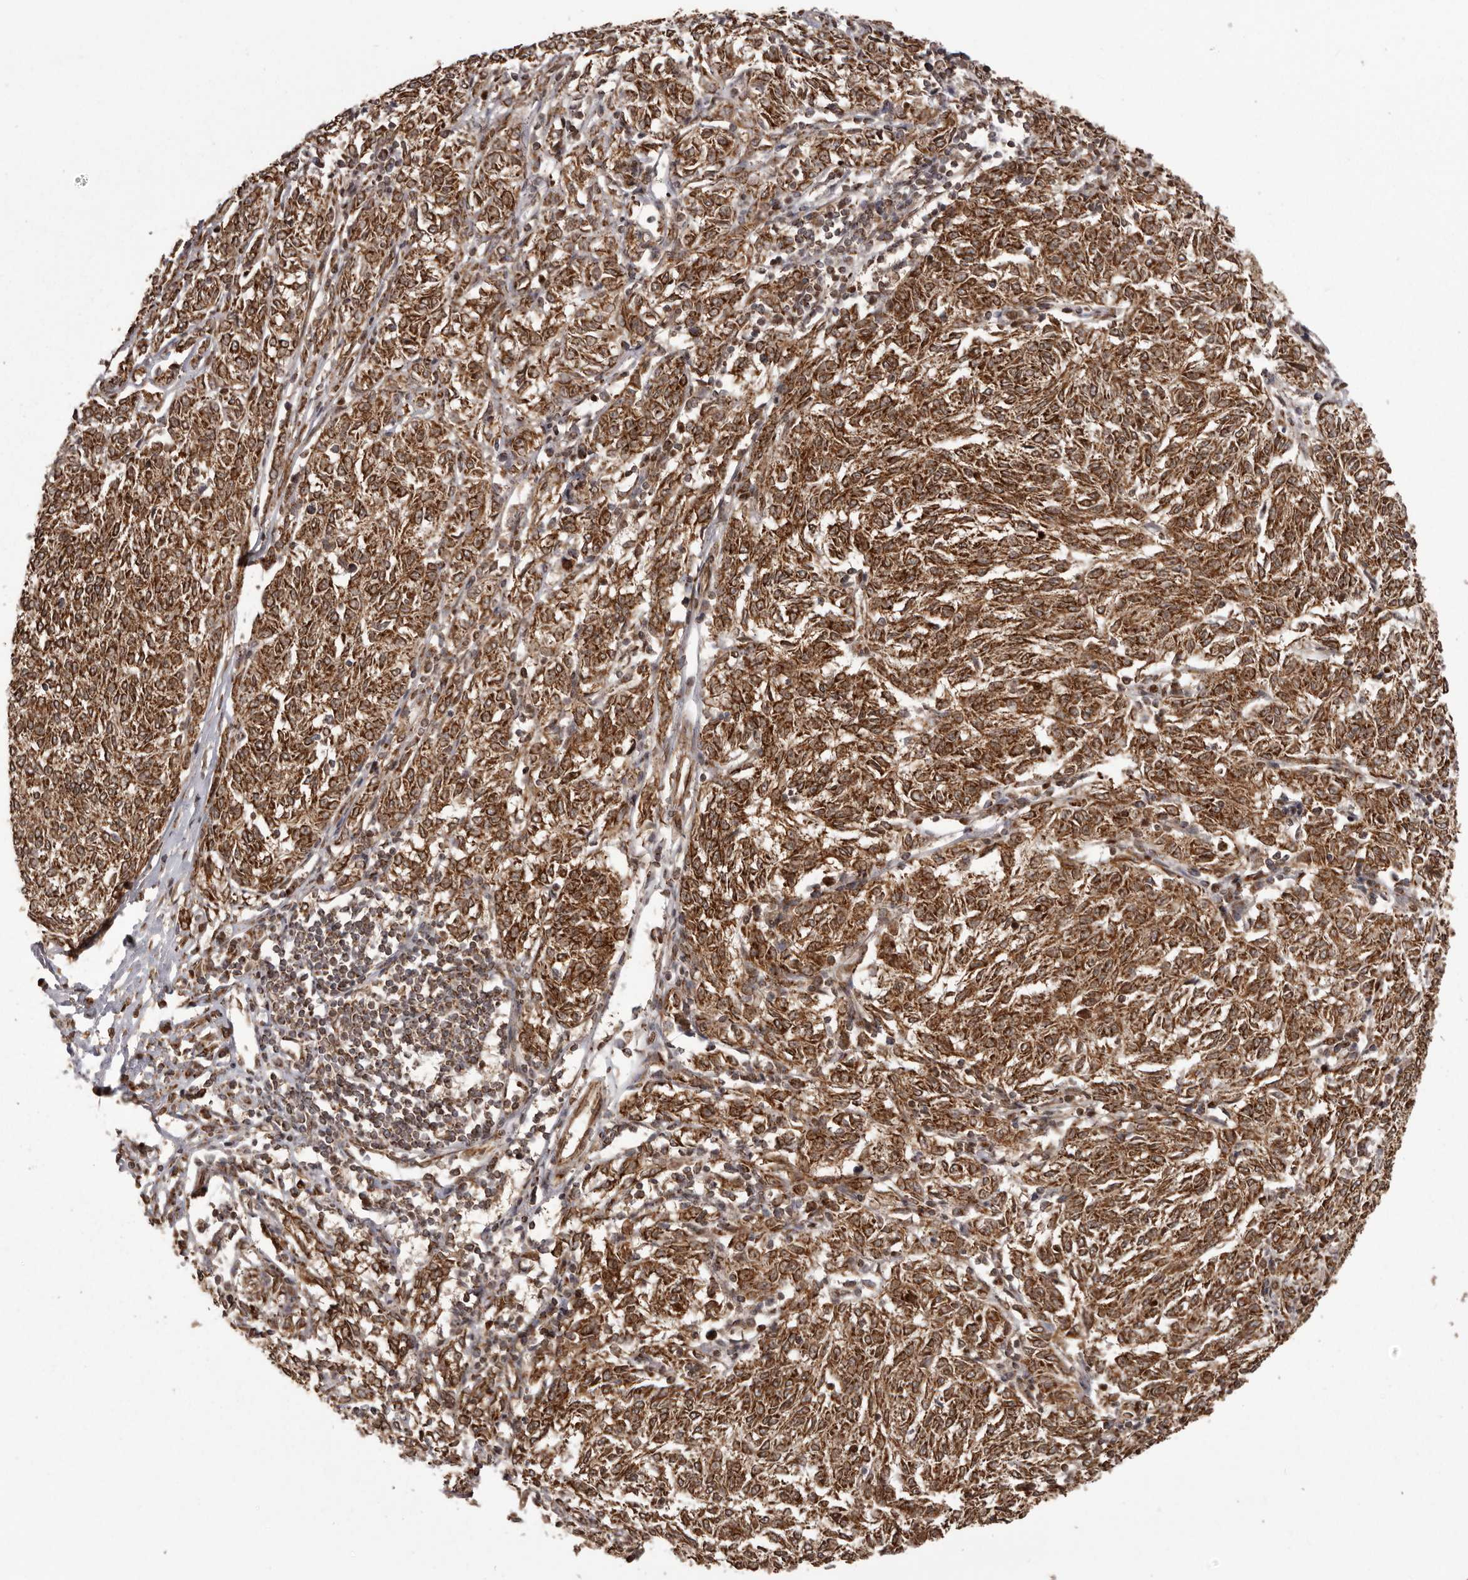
{"staining": {"intensity": "strong", "quantity": ">75%", "location": "cytoplasmic/membranous"}, "tissue": "melanoma", "cell_type": "Tumor cells", "image_type": "cancer", "snomed": [{"axis": "morphology", "description": "Malignant melanoma, NOS"}, {"axis": "topography", "description": "Skin"}], "caption": "A brown stain shows strong cytoplasmic/membranous positivity of a protein in malignant melanoma tumor cells.", "gene": "CHRM2", "patient": {"sex": "female", "age": 72}}